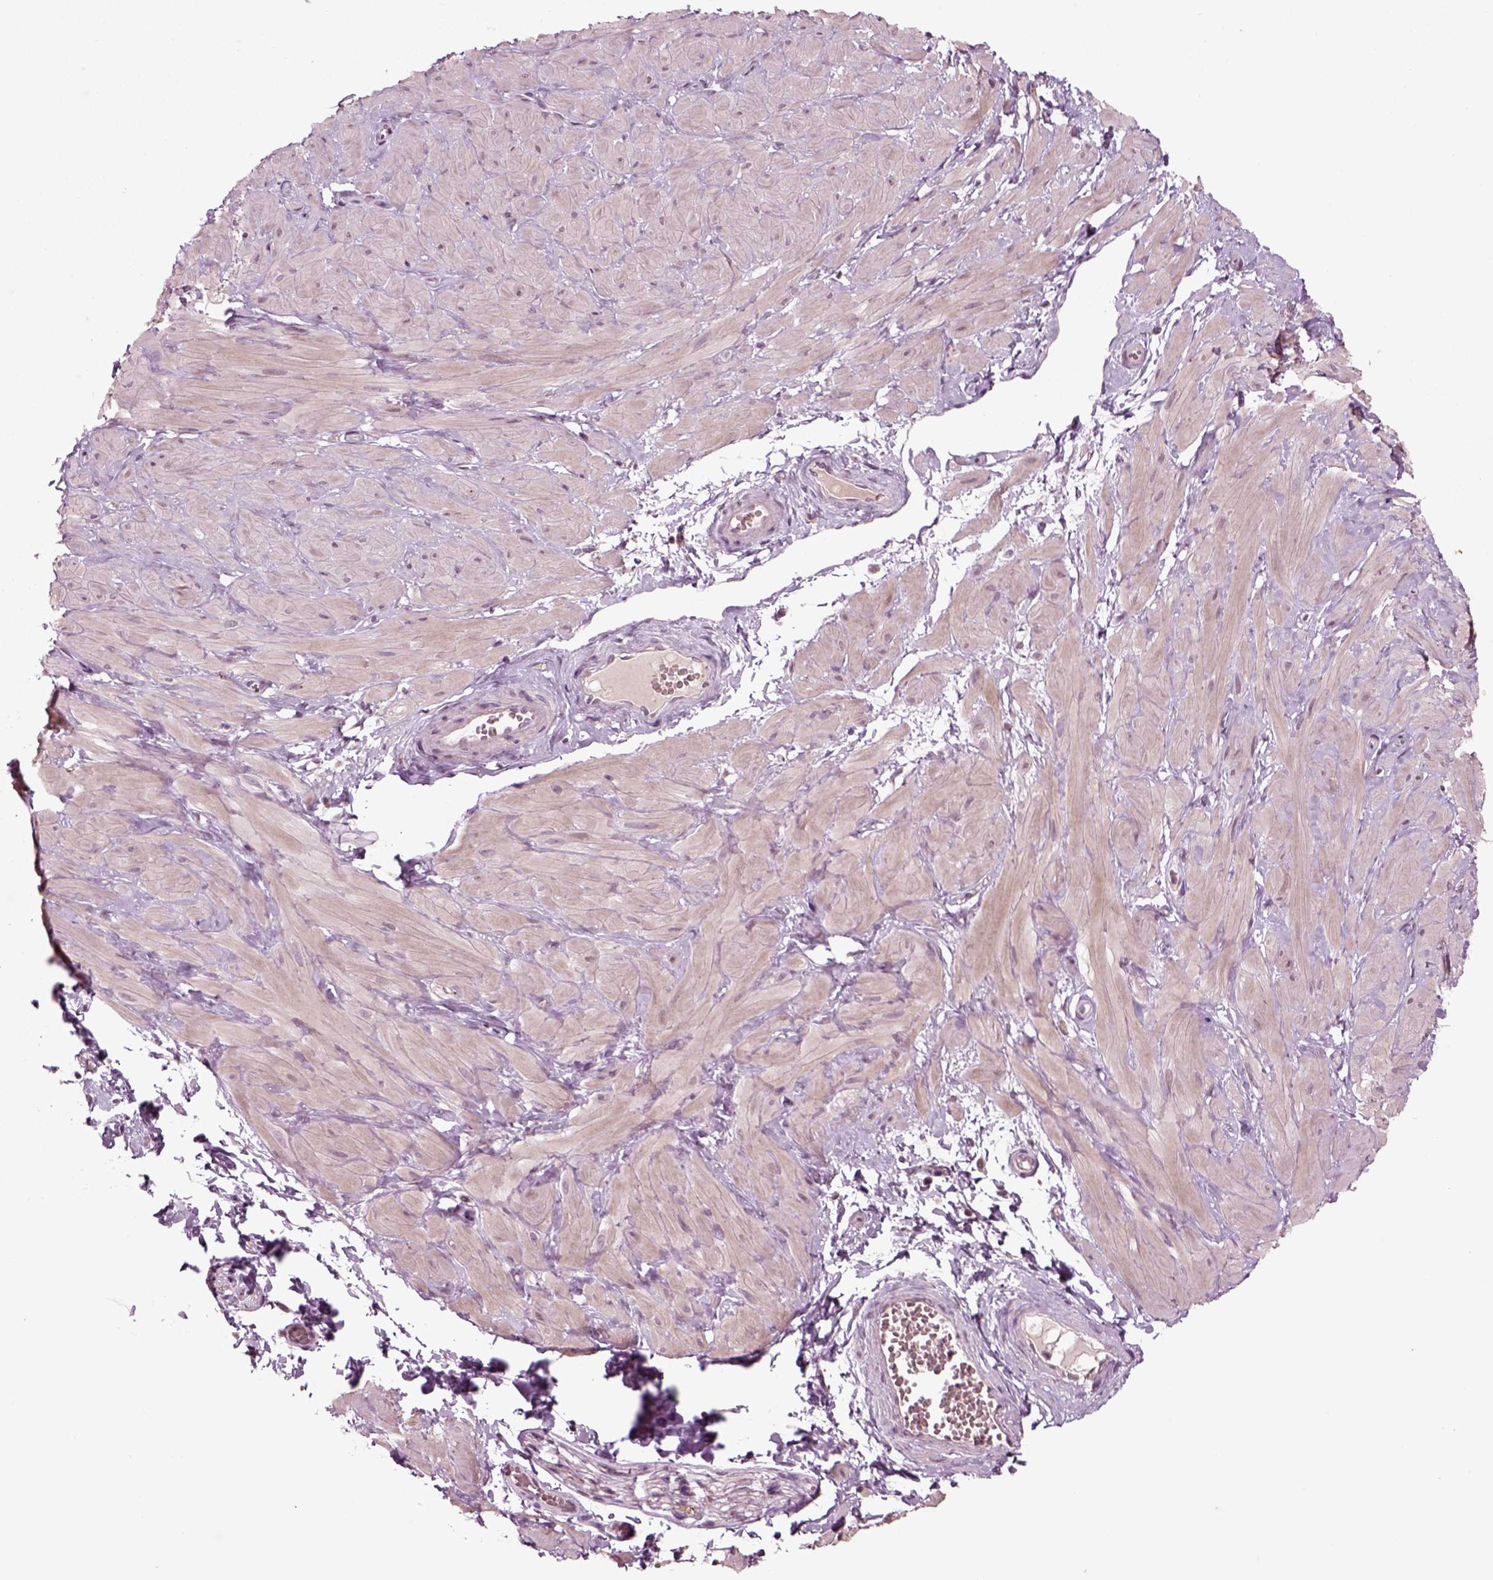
{"staining": {"intensity": "negative", "quantity": "none", "location": "none"}, "tissue": "adipose tissue", "cell_type": "Adipocytes", "image_type": "normal", "snomed": [{"axis": "morphology", "description": "Normal tissue, NOS"}, {"axis": "topography", "description": "Smooth muscle"}, {"axis": "topography", "description": "Peripheral nerve tissue"}], "caption": "This is an IHC image of unremarkable human adipose tissue. There is no positivity in adipocytes.", "gene": "CHGB", "patient": {"sex": "male", "age": 22}}